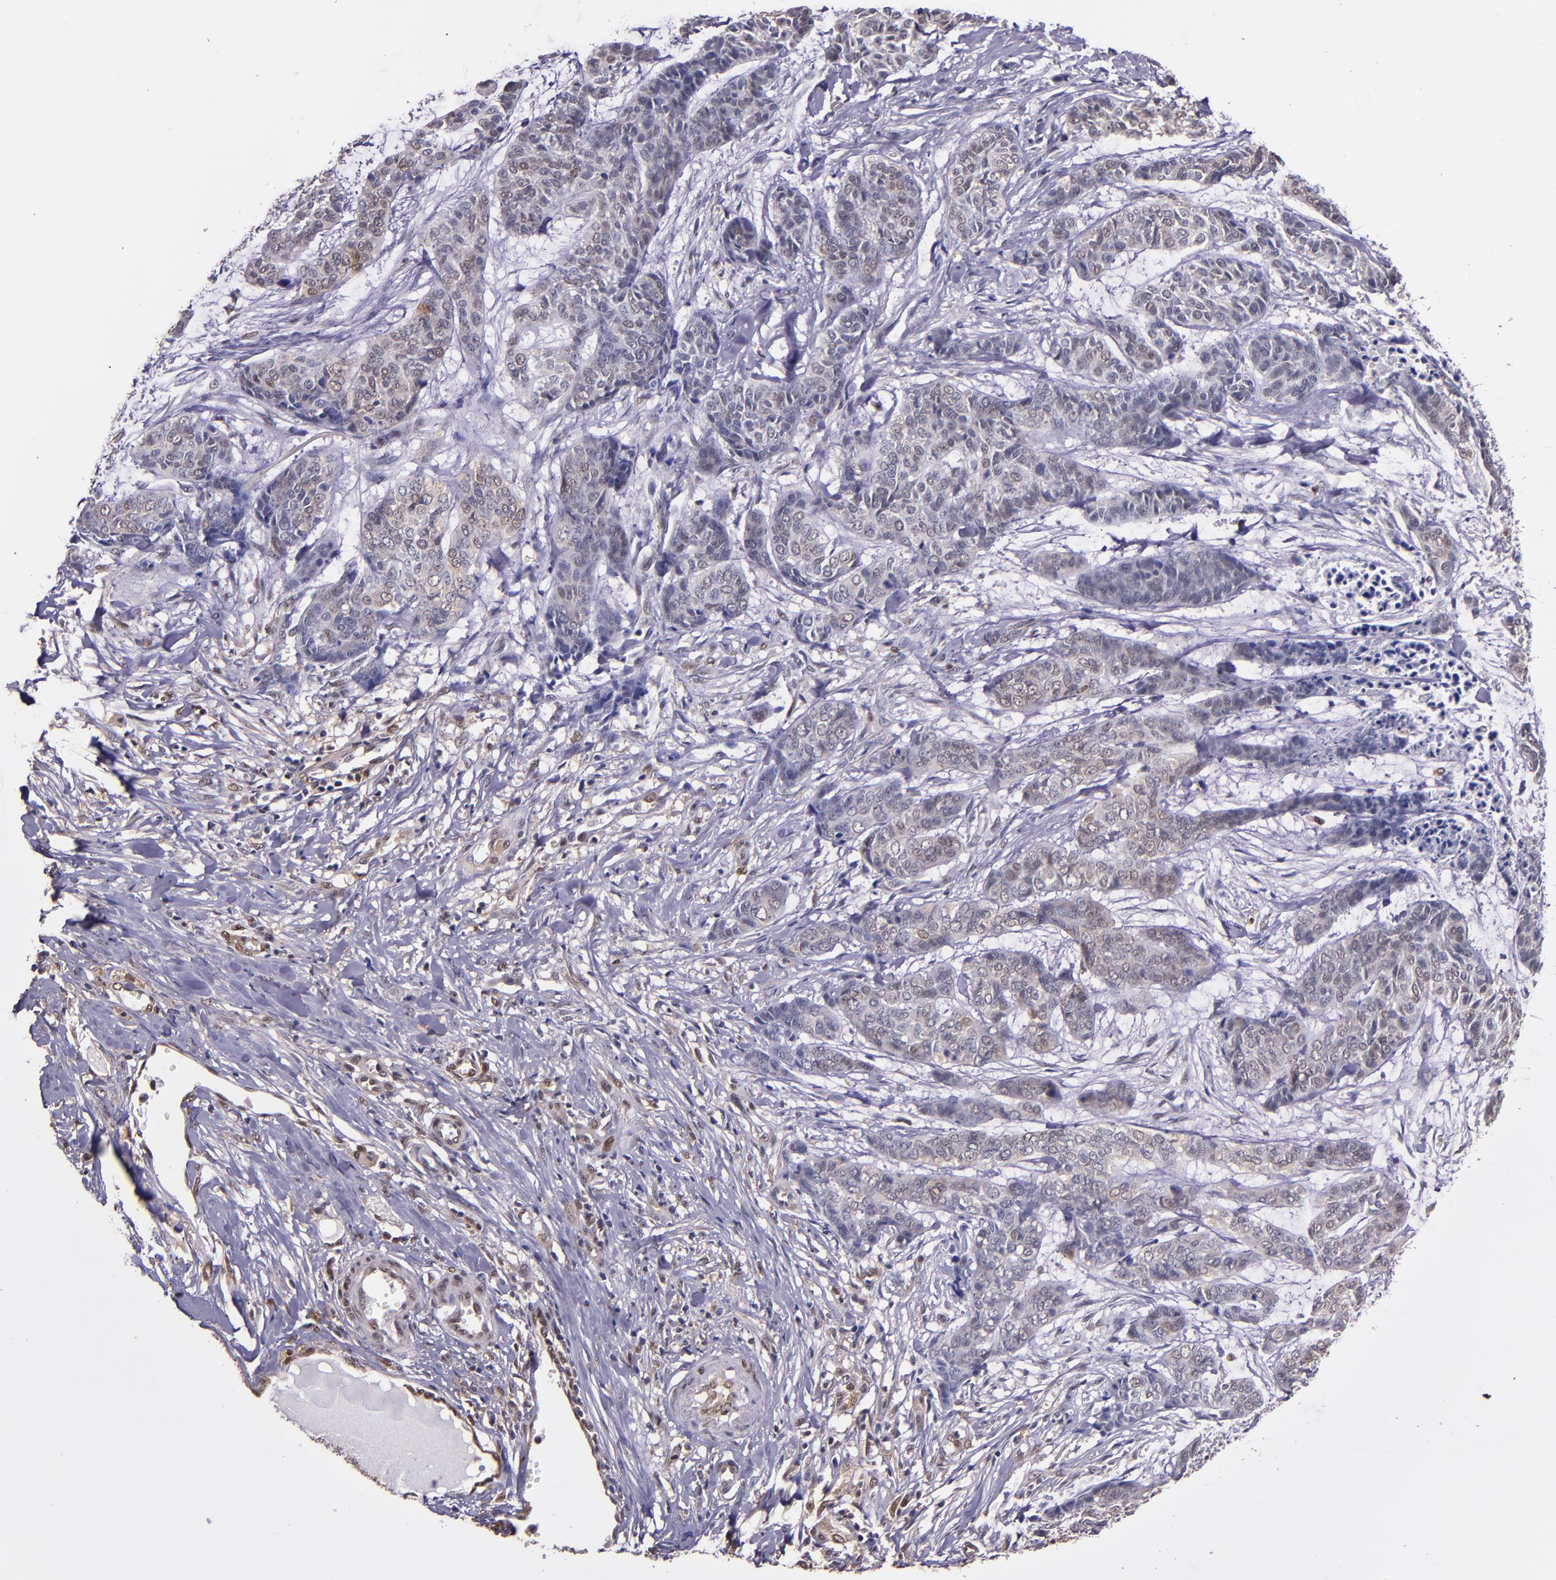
{"staining": {"intensity": "weak", "quantity": "25%-75%", "location": "cytoplasmic/membranous,nuclear"}, "tissue": "skin cancer", "cell_type": "Tumor cells", "image_type": "cancer", "snomed": [{"axis": "morphology", "description": "Basal cell carcinoma"}, {"axis": "topography", "description": "Skin"}], "caption": "Skin cancer (basal cell carcinoma) tissue demonstrates weak cytoplasmic/membranous and nuclear positivity in approximately 25%-75% of tumor cells, visualized by immunohistochemistry. The staining was performed using DAB (3,3'-diaminobenzidine), with brown indicating positive protein expression. Nuclei are stained blue with hematoxylin.", "gene": "STAT6", "patient": {"sex": "female", "age": 64}}